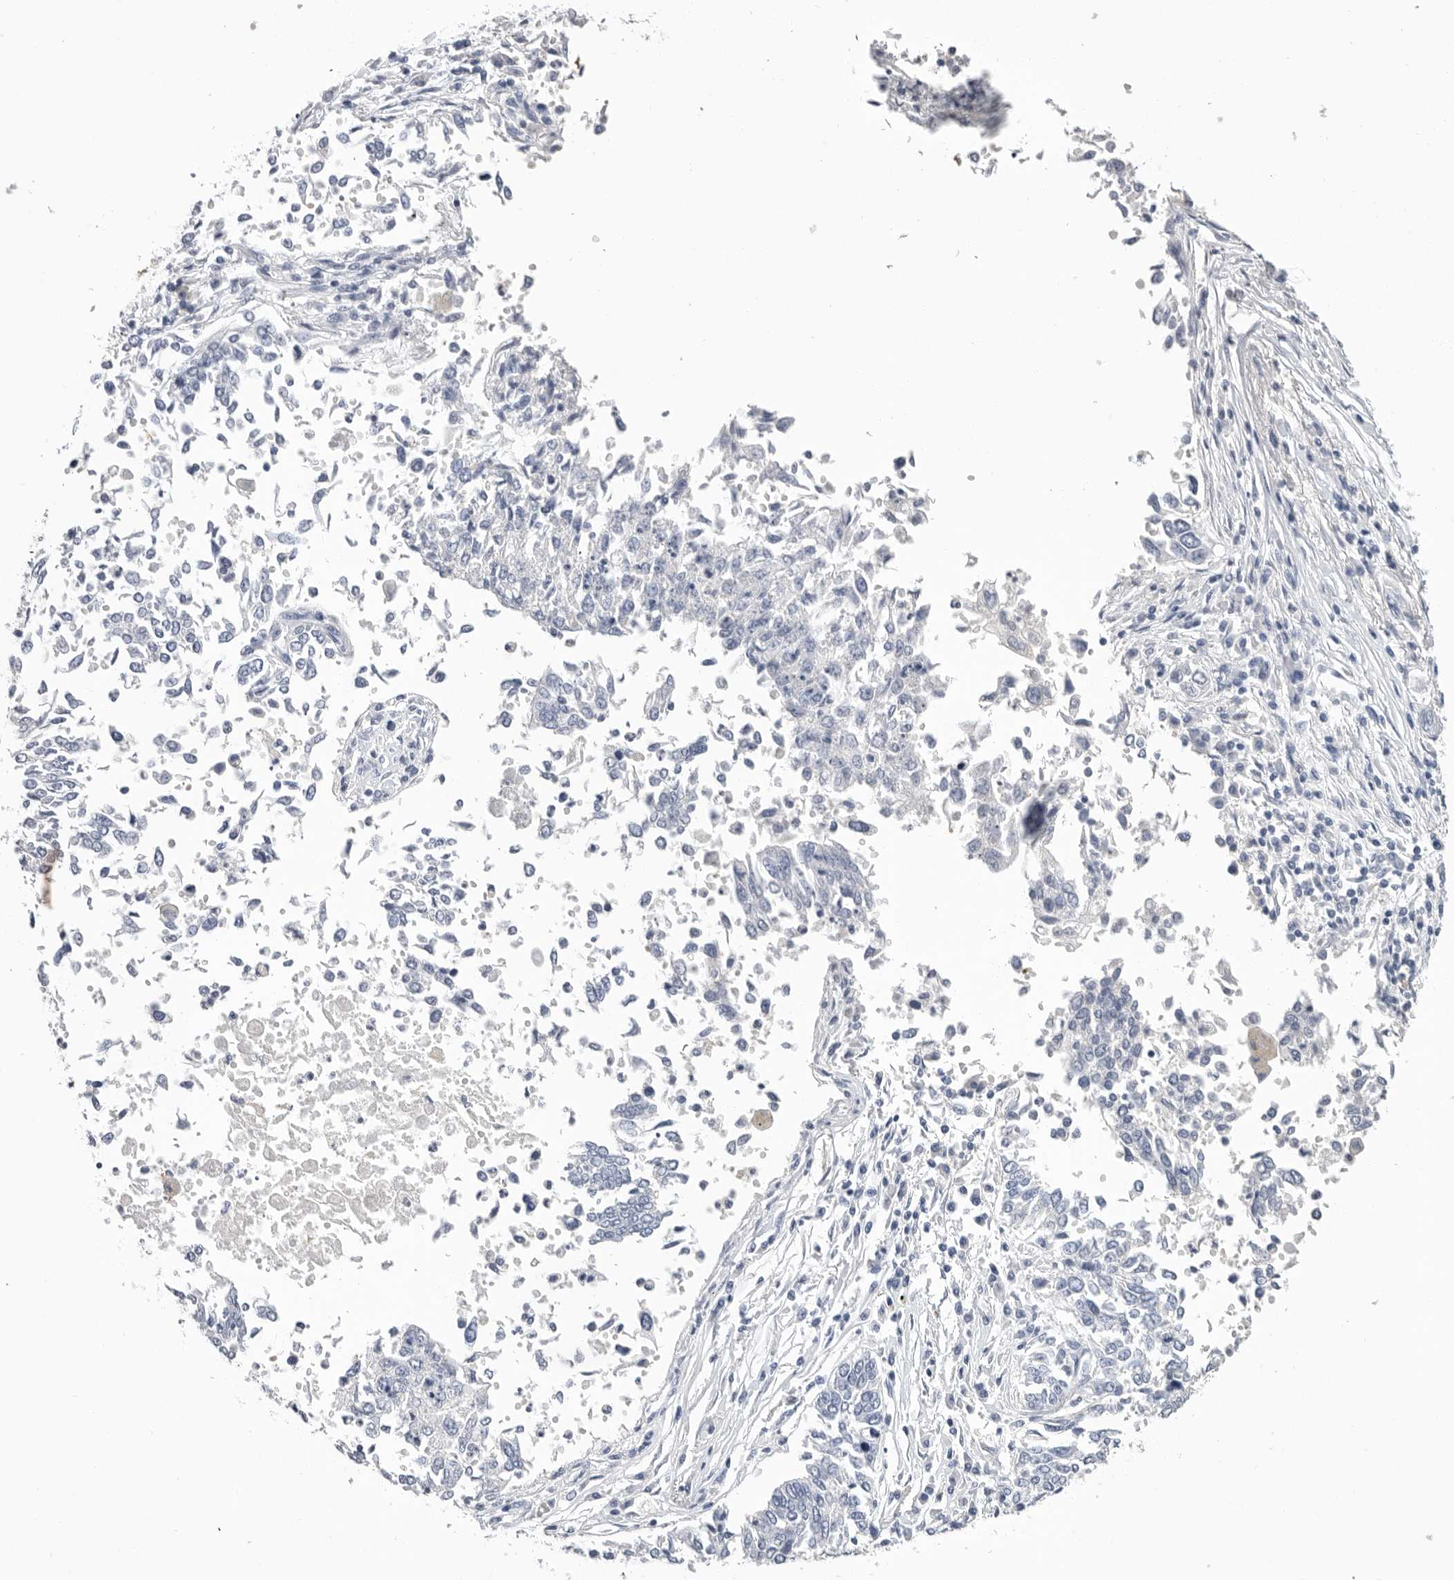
{"staining": {"intensity": "negative", "quantity": "none", "location": "none"}, "tissue": "lung cancer", "cell_type": "Tumor cells", "image_type": "cancer", "snomed": [{"axis": "morphology", "description": "Normal tissue, NOS"}, {"axis": "morphology", "description": "Squamous cell carcinoma, NOS"}, {"axis": "topography", "description": "Cartilage tissue"}, {"axis": "topography", "description": "Bronchus"}, {"axis": "topography", "description": "Lung"}, {"axis": "topography", "description": "Peripheral nerve tissue"}], "caption": "Tumor cells show no significant staining in lung squamous cell carcinoma.", "gene": "APOA2", "patient": {"sex": "female", "age": 49}}